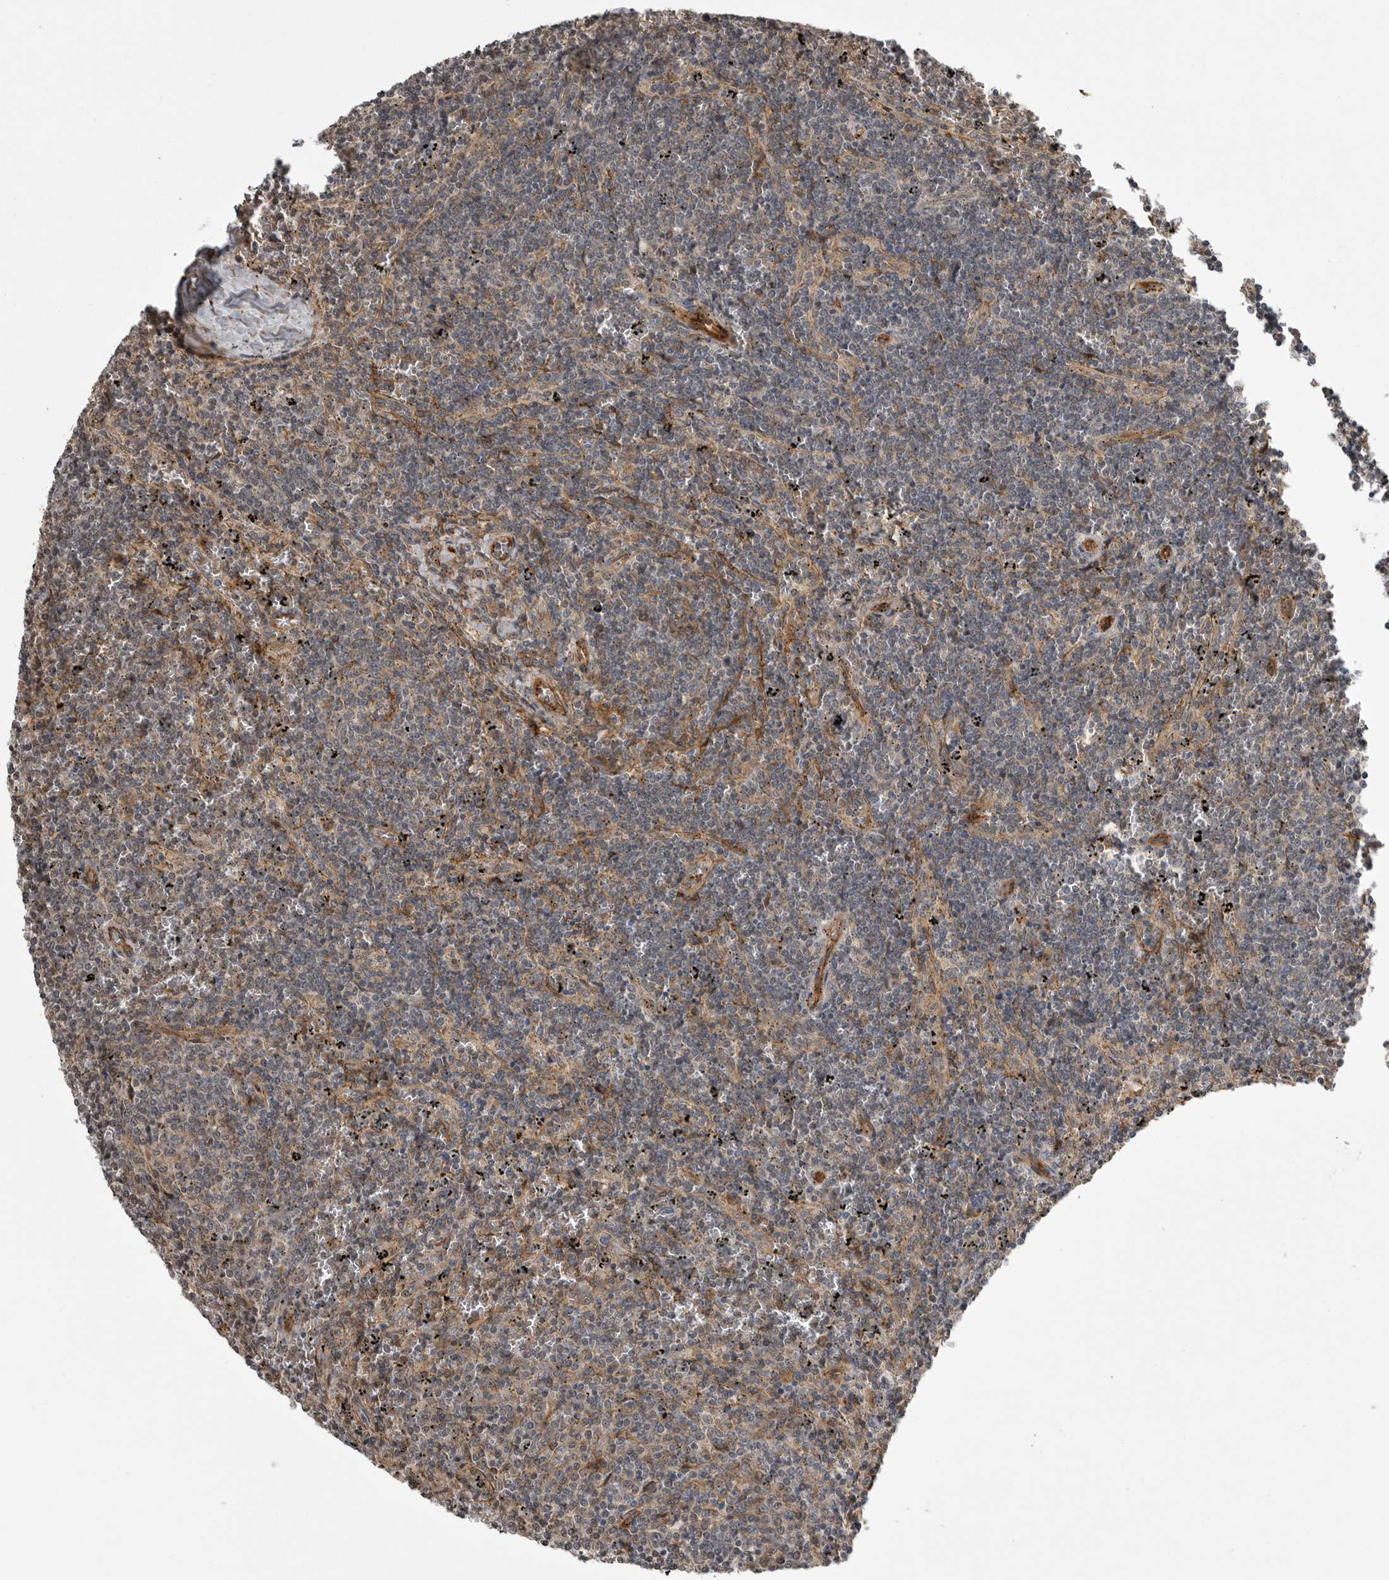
{"staining": {"intensity": "negative", "quantity": "none", "location": "none"}, "tissue": "lymphoma", "cell_type": "Tumor cells", "image_type": "cancer", "snomed": [{"axis": "morphology", "description": "Malignant lymphoma, non-Hodgkin's type, Low grade"}, {"axis": "topography", "description": "Spleen"}], "caption": "Tumor cells are negative for protein expression in human lymphoma.", "gene": "NECTIN1", "patient": {"sex": "female", "age": 50}}